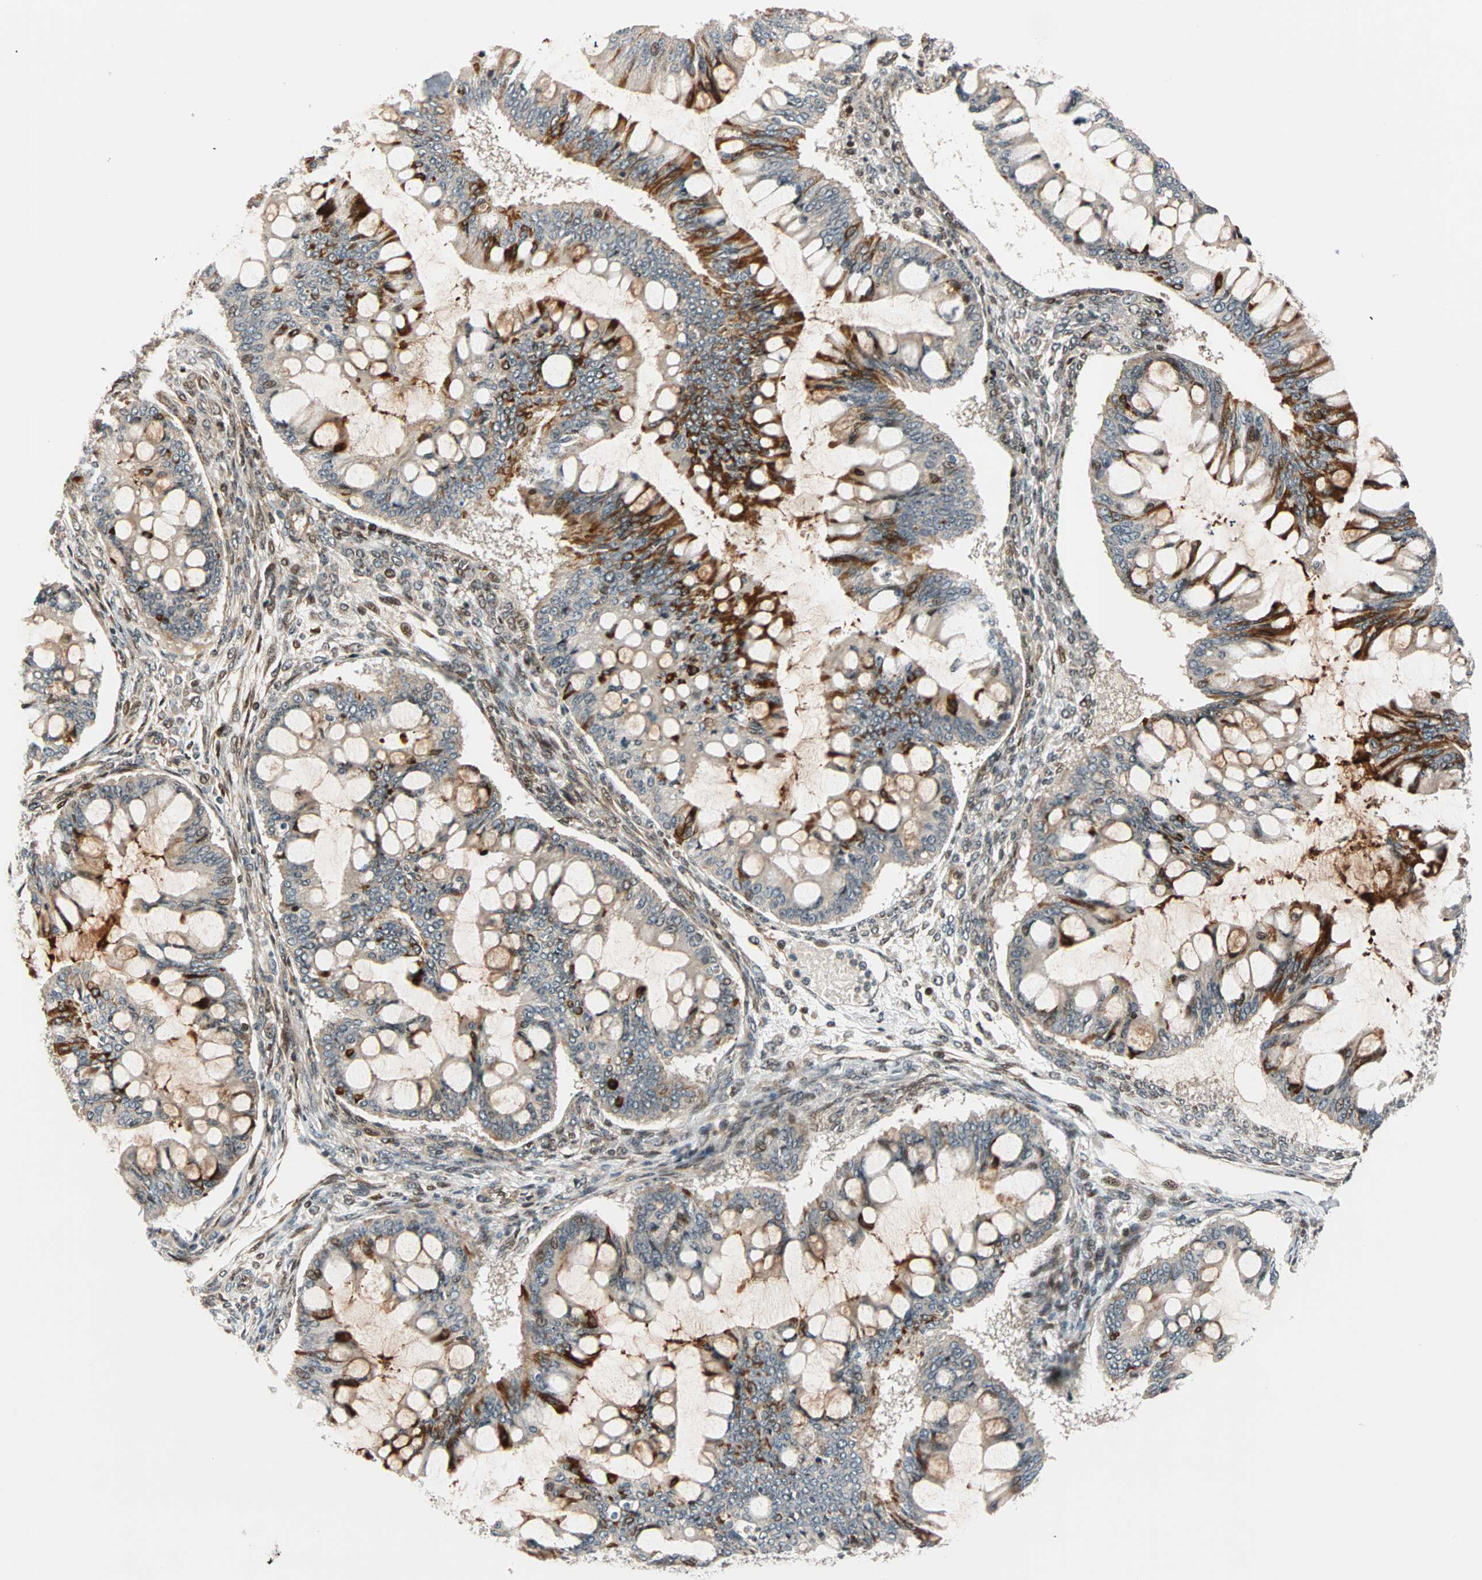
{"staining": {"intensity": "strong", "quantity": "25%-75%", "location": "cytoplasmic/membranous,nuclear"}, "tissue": "ovarian cancer", "cell_type": "Tumor cells", "image_type": "cancer", "snomed": [{"axis": "morphology", "description": "Cystadenocarcinoma, mucinous, NOS"}, {"axis": "topography", "description": "Ovary"}], "caption": "Tumor cells exhibit high levels of strong cytoplasmic/membranous and nuclear staining in about 25%-75% of cells in mucinous cystadenocarcinoma (ovarian).", "gene": "HECW1", "patient": {"sex": "female", "age": 73}}